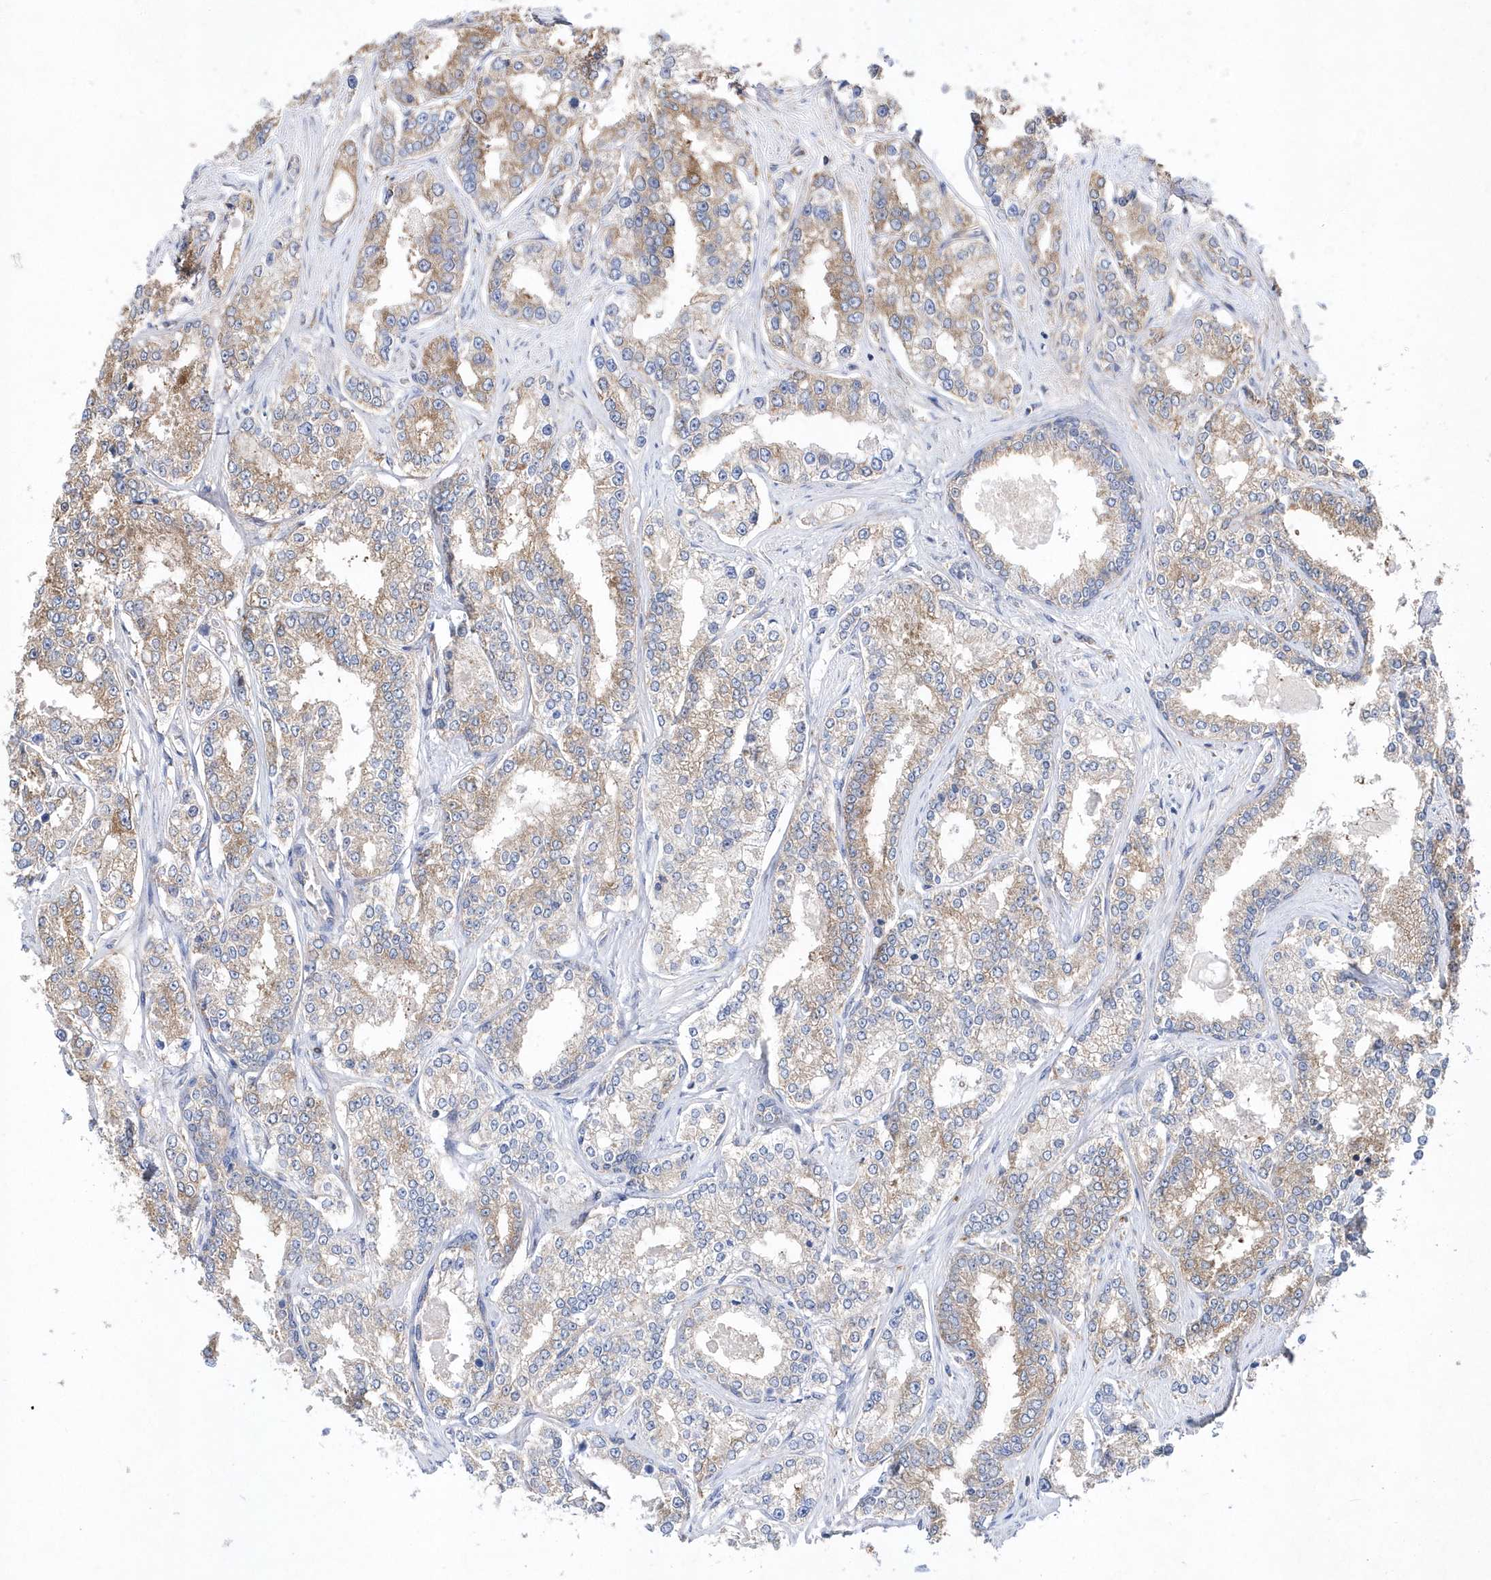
{"staining": {"intensity": "moderate", "quantity": "25%-75%", "location": "cytoplasmic/membranous"}, "tissue": "prostate cancer", "cell_type": "Tumor cells", "image_type": "cancer", "snomed": [{"axis": "morphology", "description": "Normal tissue, NOS"}, {"axis": "morphology", "description": "Adenocarcinoma, High grade"}, {"axis": "topography", "description": "Prostate"}], "caption": "Prostate adenocarcinoma (high-grade) tissue exhibits moderate cytoplasmic/membranous staining in approximately 25%-75% of tumor cells, visualized by immunohistochemistry.", "gene": "JKAMP", "patient": {"sex": "male", "age": 83}}